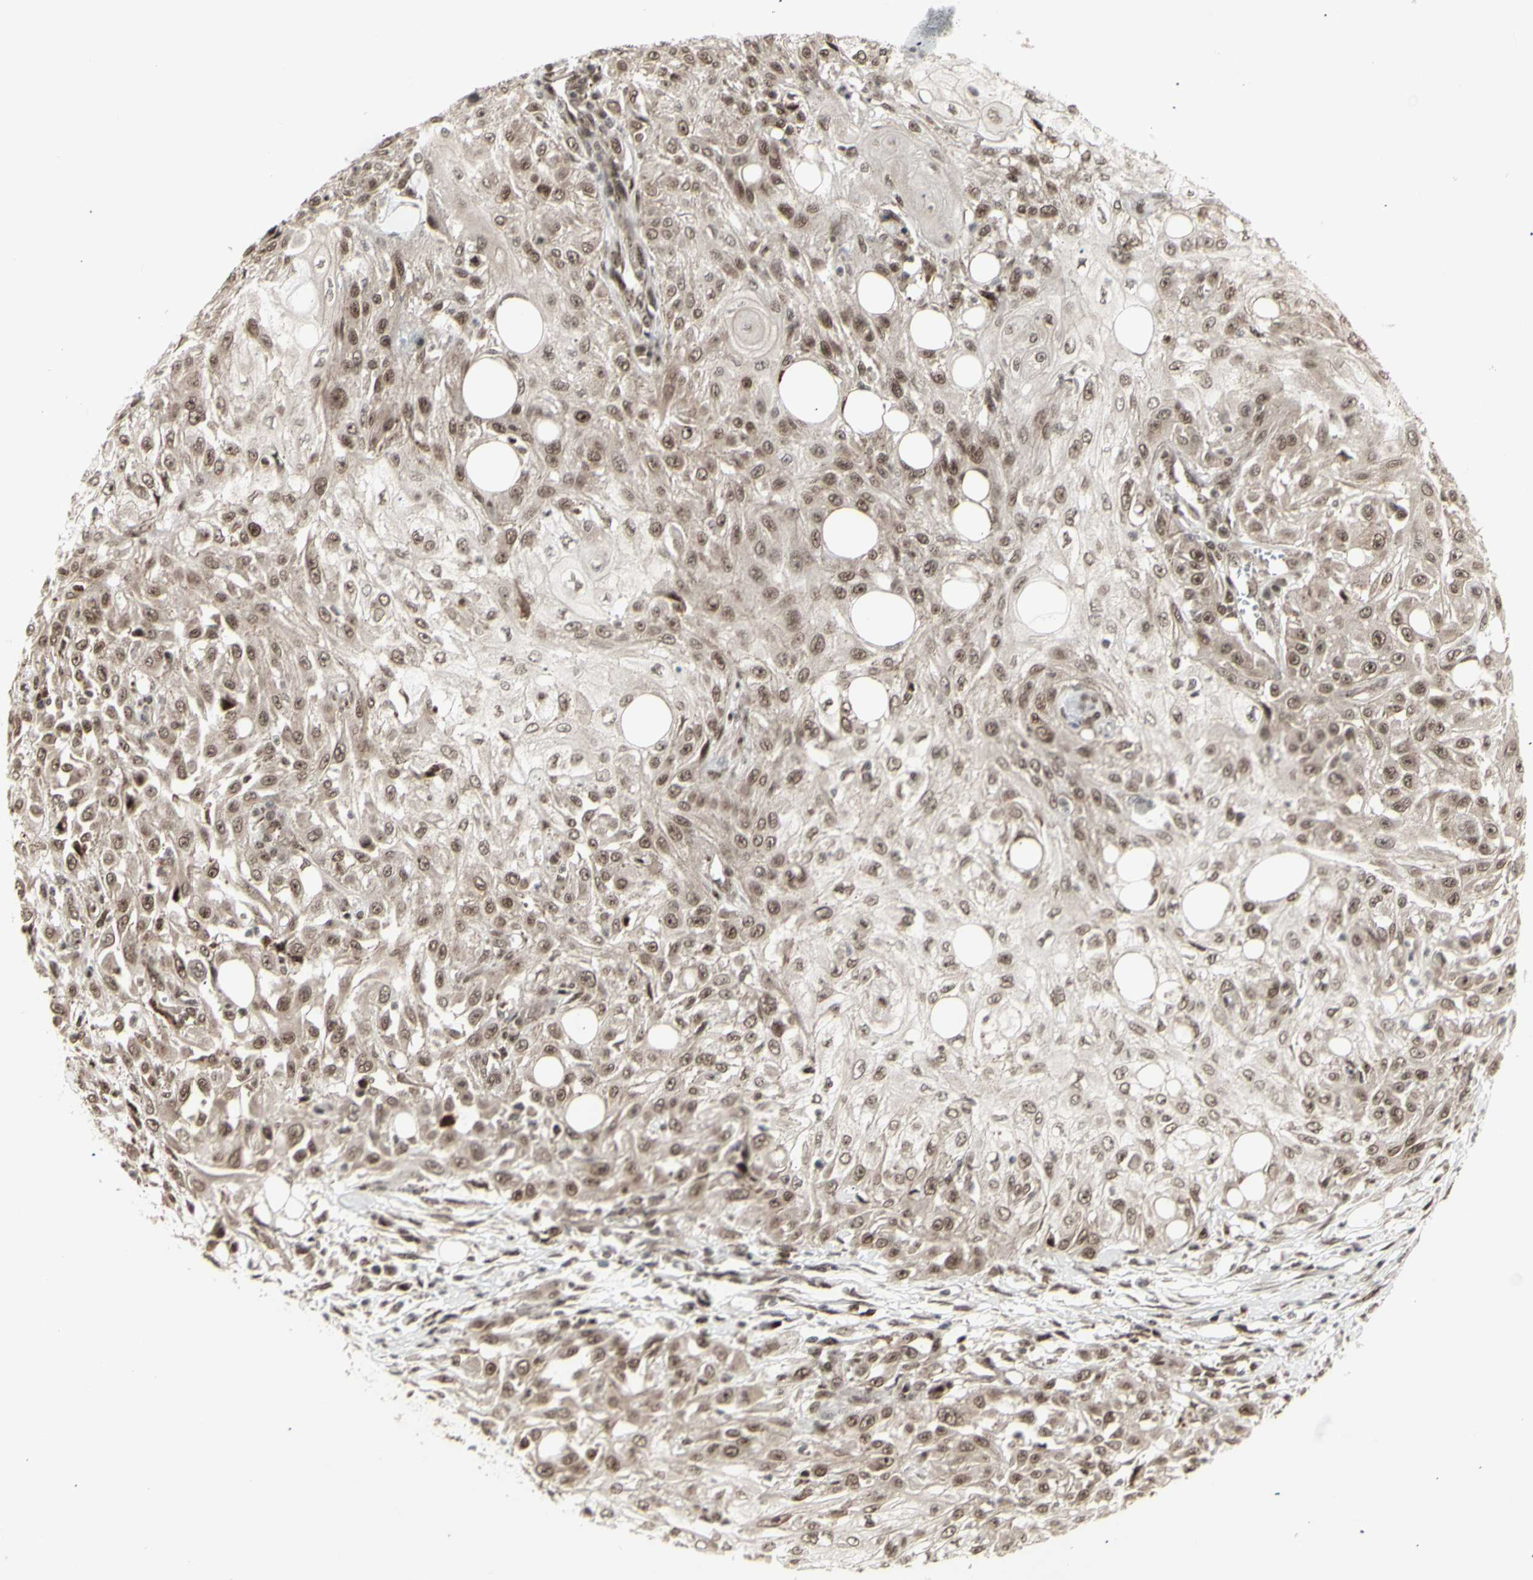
{"staining": {"intensity": "moderate", "quantity": ">75%", "location": "cytoplasmic/membranous,nuclear"}, "tissue": "skin cancer", "cell_type": "Tumor cells", "image_type": "cancer", "snomed": [{"axis": "morphology", "description": "Squamous cell carcinoma, NOS"}, {"axis": "topography", "description": "Skin"}], "caption": "Immunohistochemical staining of skin cancer (squamous cell carcinoma) exhibits moderate cytoplasmic/membranous and nuclear protein expression in approximately >75% of tumor cells.", "gene": "CBX1", "patient": {"sex": "male", "age": 75}}